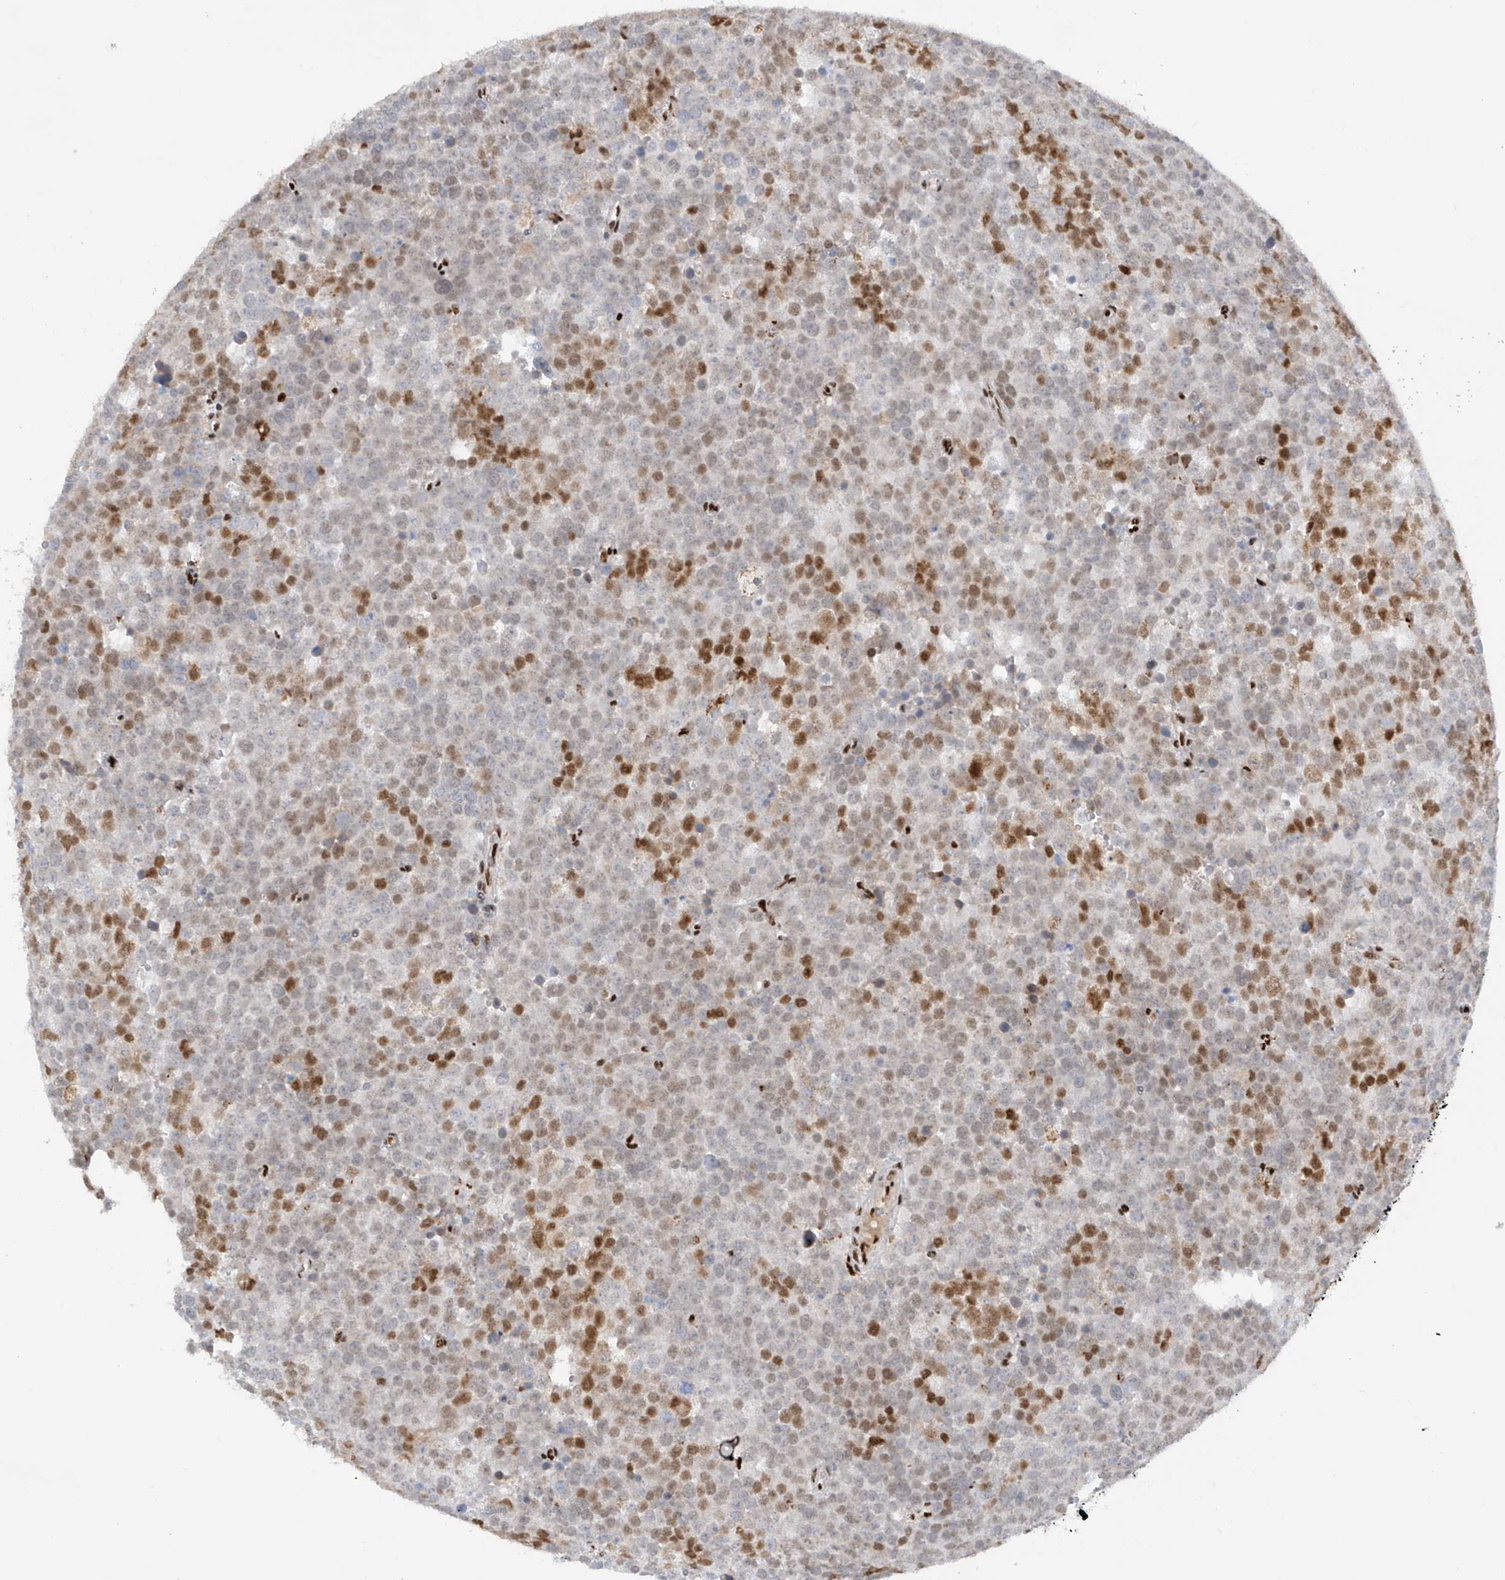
{"staining": {"intensity": "moderate", "quantity": "25%-75%", "location": "nuclear"}, "tissue": "testis cancer", "cell_type": "Tumor cells", "image_type": "cancer", "snomed": [{"axis": "morphology", "description": "Seminoma, NOS"}, {"axis": "topography", "description": "Testis"}], "caption": "This micrograph exhibits IHC staining of testis seminoma, with medium moderate nuclear positivity in about 25%-75% of tumor cells.", "gene": "PM20D2", "patient": {"sex": "male", "age": 71}}